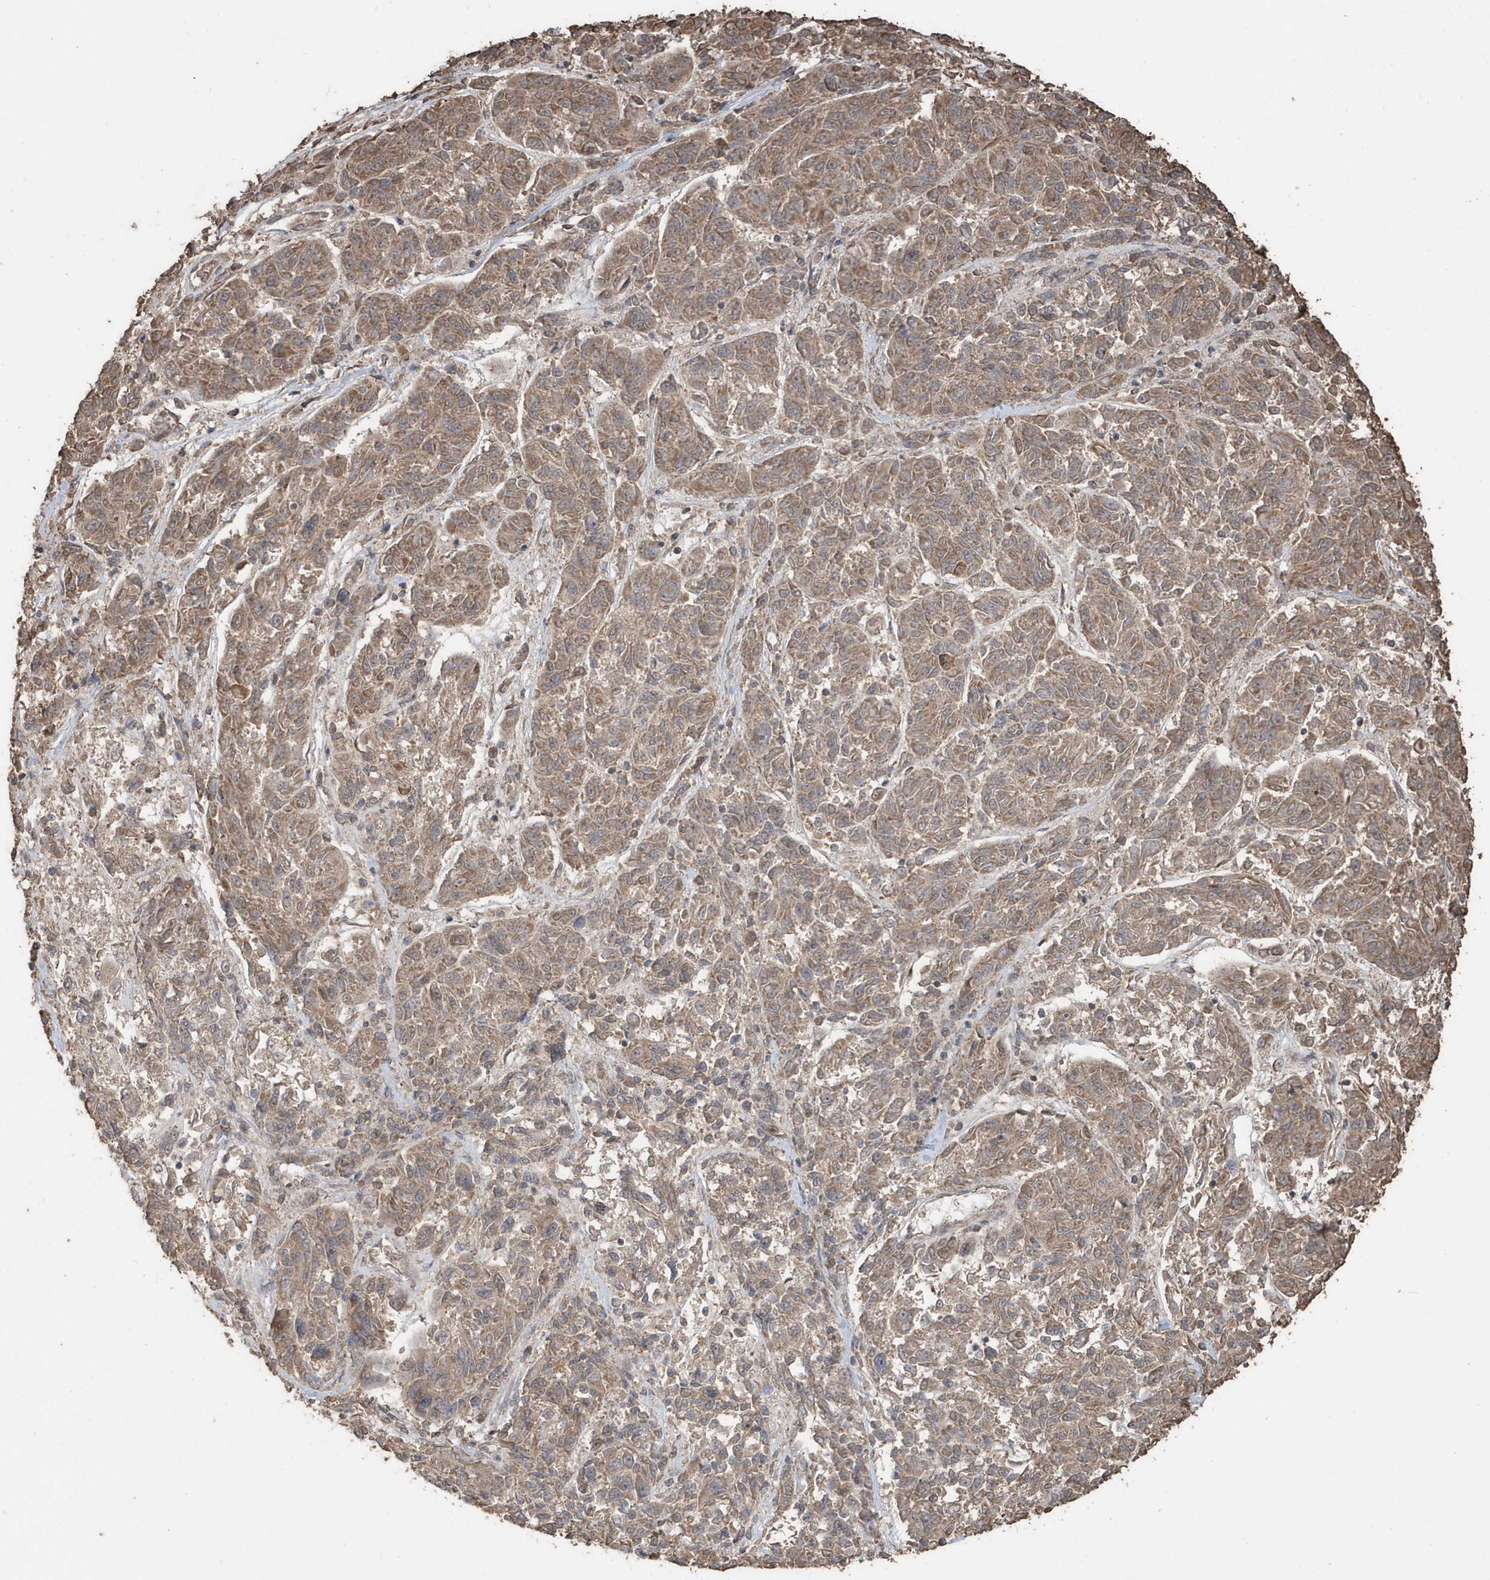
{"staining": {"intensity": "moderate", "quantity": ">75%", "location": "cytoplasmic/membranous"}, "tissue": "melanoma", "cell_type": "Tumor cells", "image_type": "cancer", "snomed": [{"axis": "morphology", "description": "Malignant melanoma, NOS"}, {"axis": "topography", "description": "Skin"}], "caption": "Malignant melanoma stained with a protein marker demonstrates moderate staining in tumor cells.", "gene": "PAXBP1", "patient": {"sex": "male", "age": 53}}